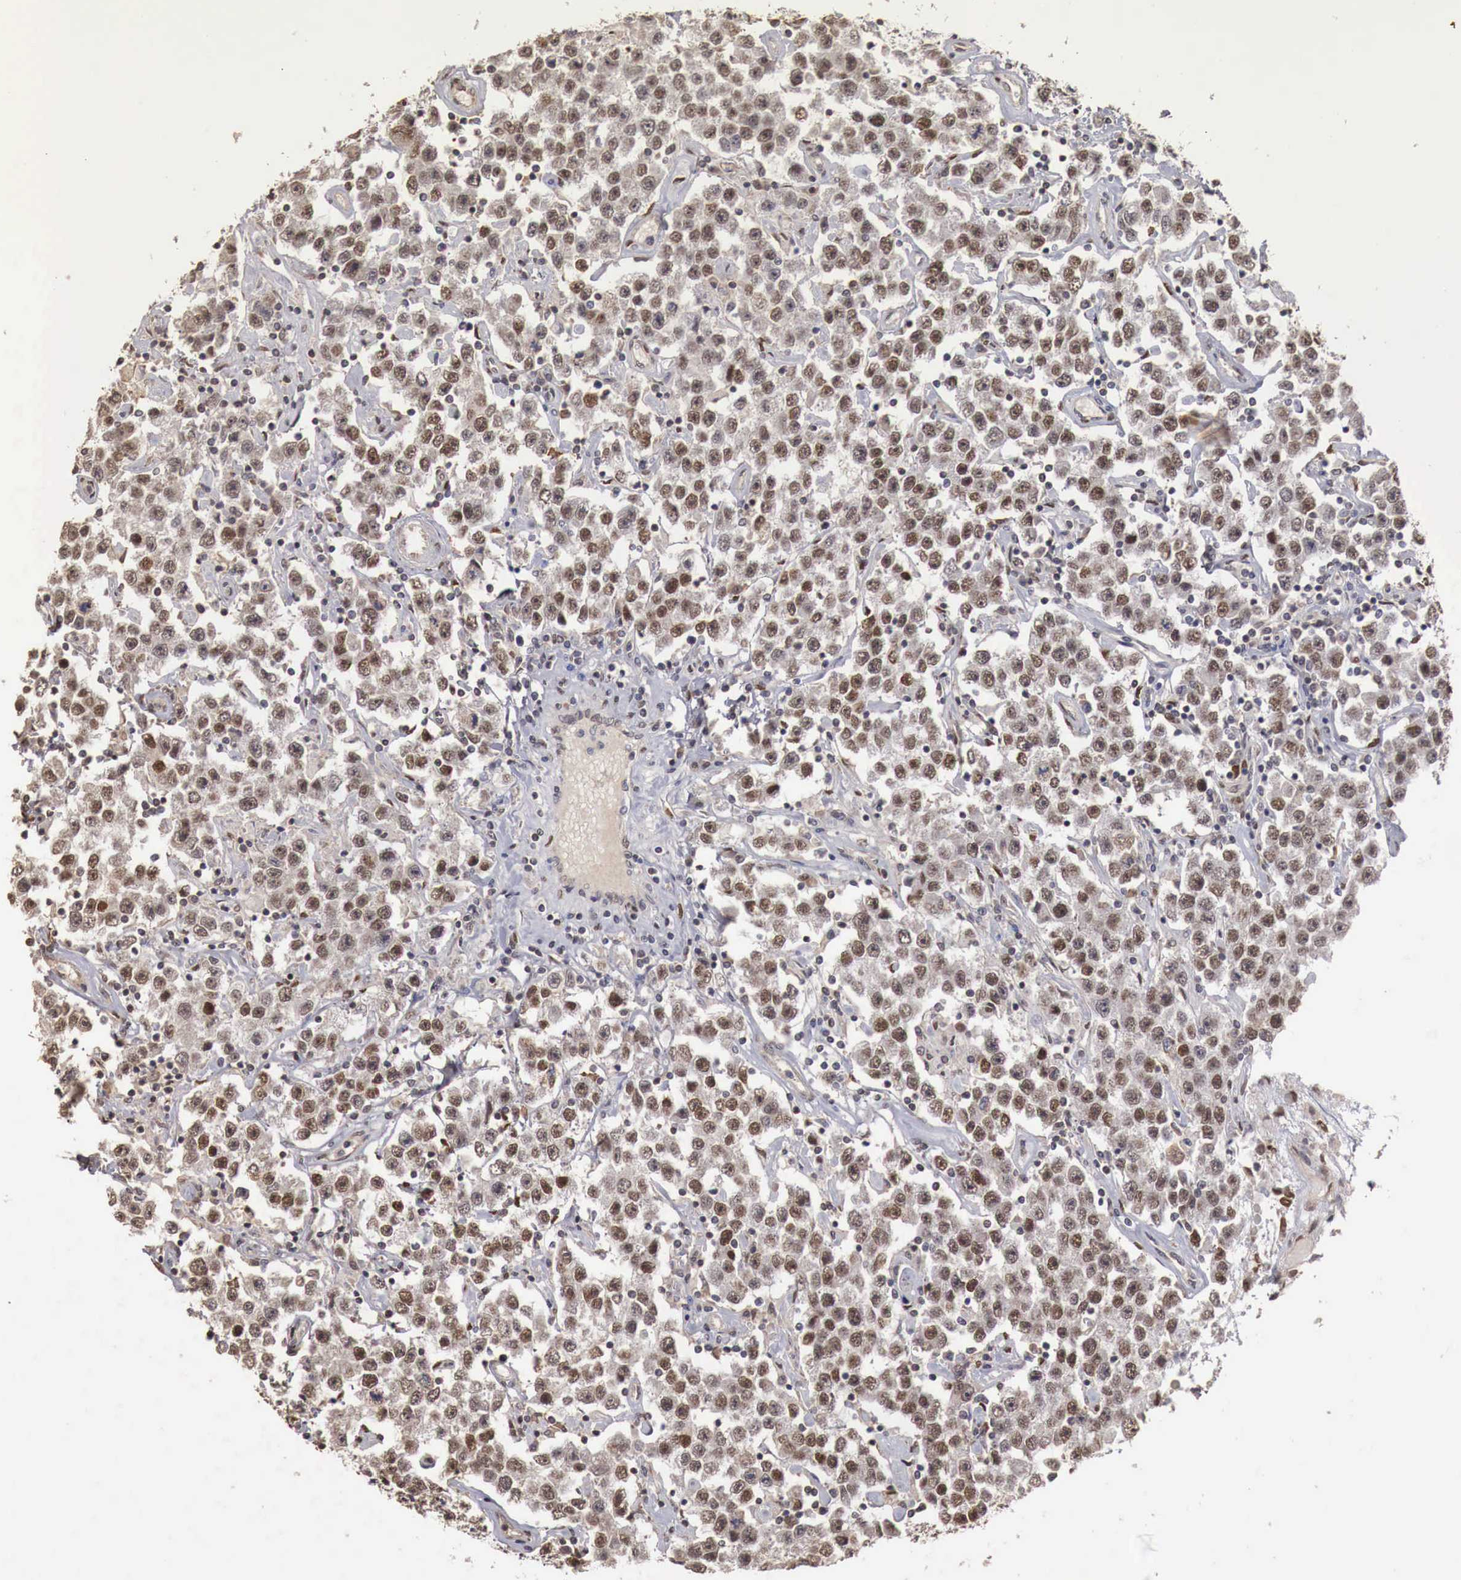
{"staining": {"intensity": "moderate", "quantity": "25%-75%", "location": "nuclear"}, "tissue": "testis cancer", "cell_type": "Tumor cells", "image_type": "cancer", "snomed": [{"axis": "morphology", "description": "Seminoma, NOS"}, {"axis": "topography", "description": "Testis"}], "caption": "Immunohistochemistry (IHC) image of neoplastic tissue: testis cancer (seminoma) stained using immunohistochemistry shows medium levels of moderate protein expression localized specifically in the nuclear of tumor cells, appearing as a nuclear brown color.", "gene": "KHDRBS2", "patient": {"sex": "male", "age": 52}}